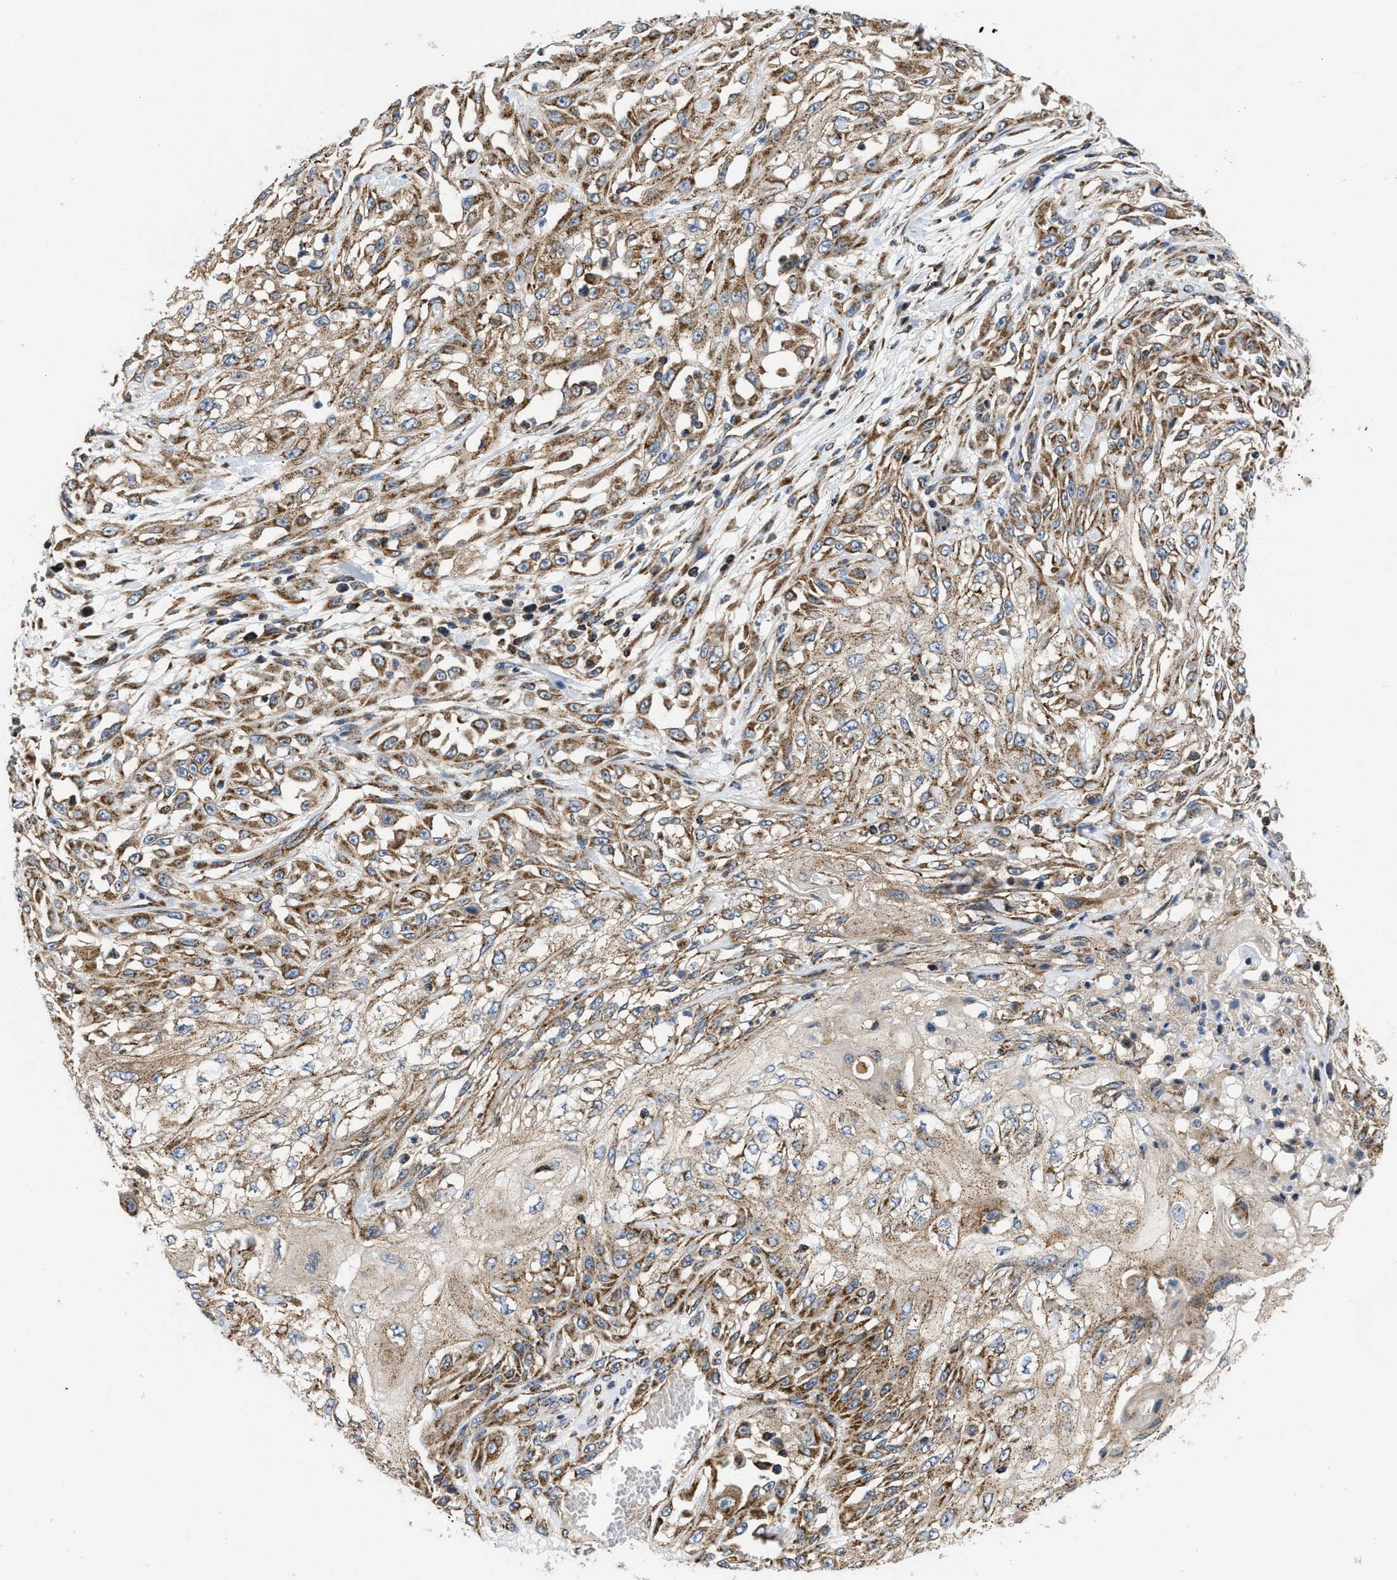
{"staining": {"intensity": "moderate", "quantity": ">75%", "location": "cytoplasmic/membranous"}, "tissue": "skin cancer", "cell_type": "Tumor cells", "image_type": "cancer", "snomed": [{"axis": "morphology", "description": "Squamous cell carcinoma, NOS"}, {"axis": "morphology", "description": "Squamous cell carcinoma, metastatic, NOS"}, {"axis": "topography", "description": "Skin"}, {"axis": "topography", "description": "Lymph node"}], "caption": "Immunohistochemistry (IHC) image of neoplastic tissue: squamous cell carcinoma (skin) stained using immunohistochemistry exhibits medium levels of moderate protein expression localized specifically in the cytoplasmic/membranous of tumor cells, appearing as a cytoplasmic/membranous brown color.", "gene": "OPTN", "patient": {"sex": "male", "age": 75}}